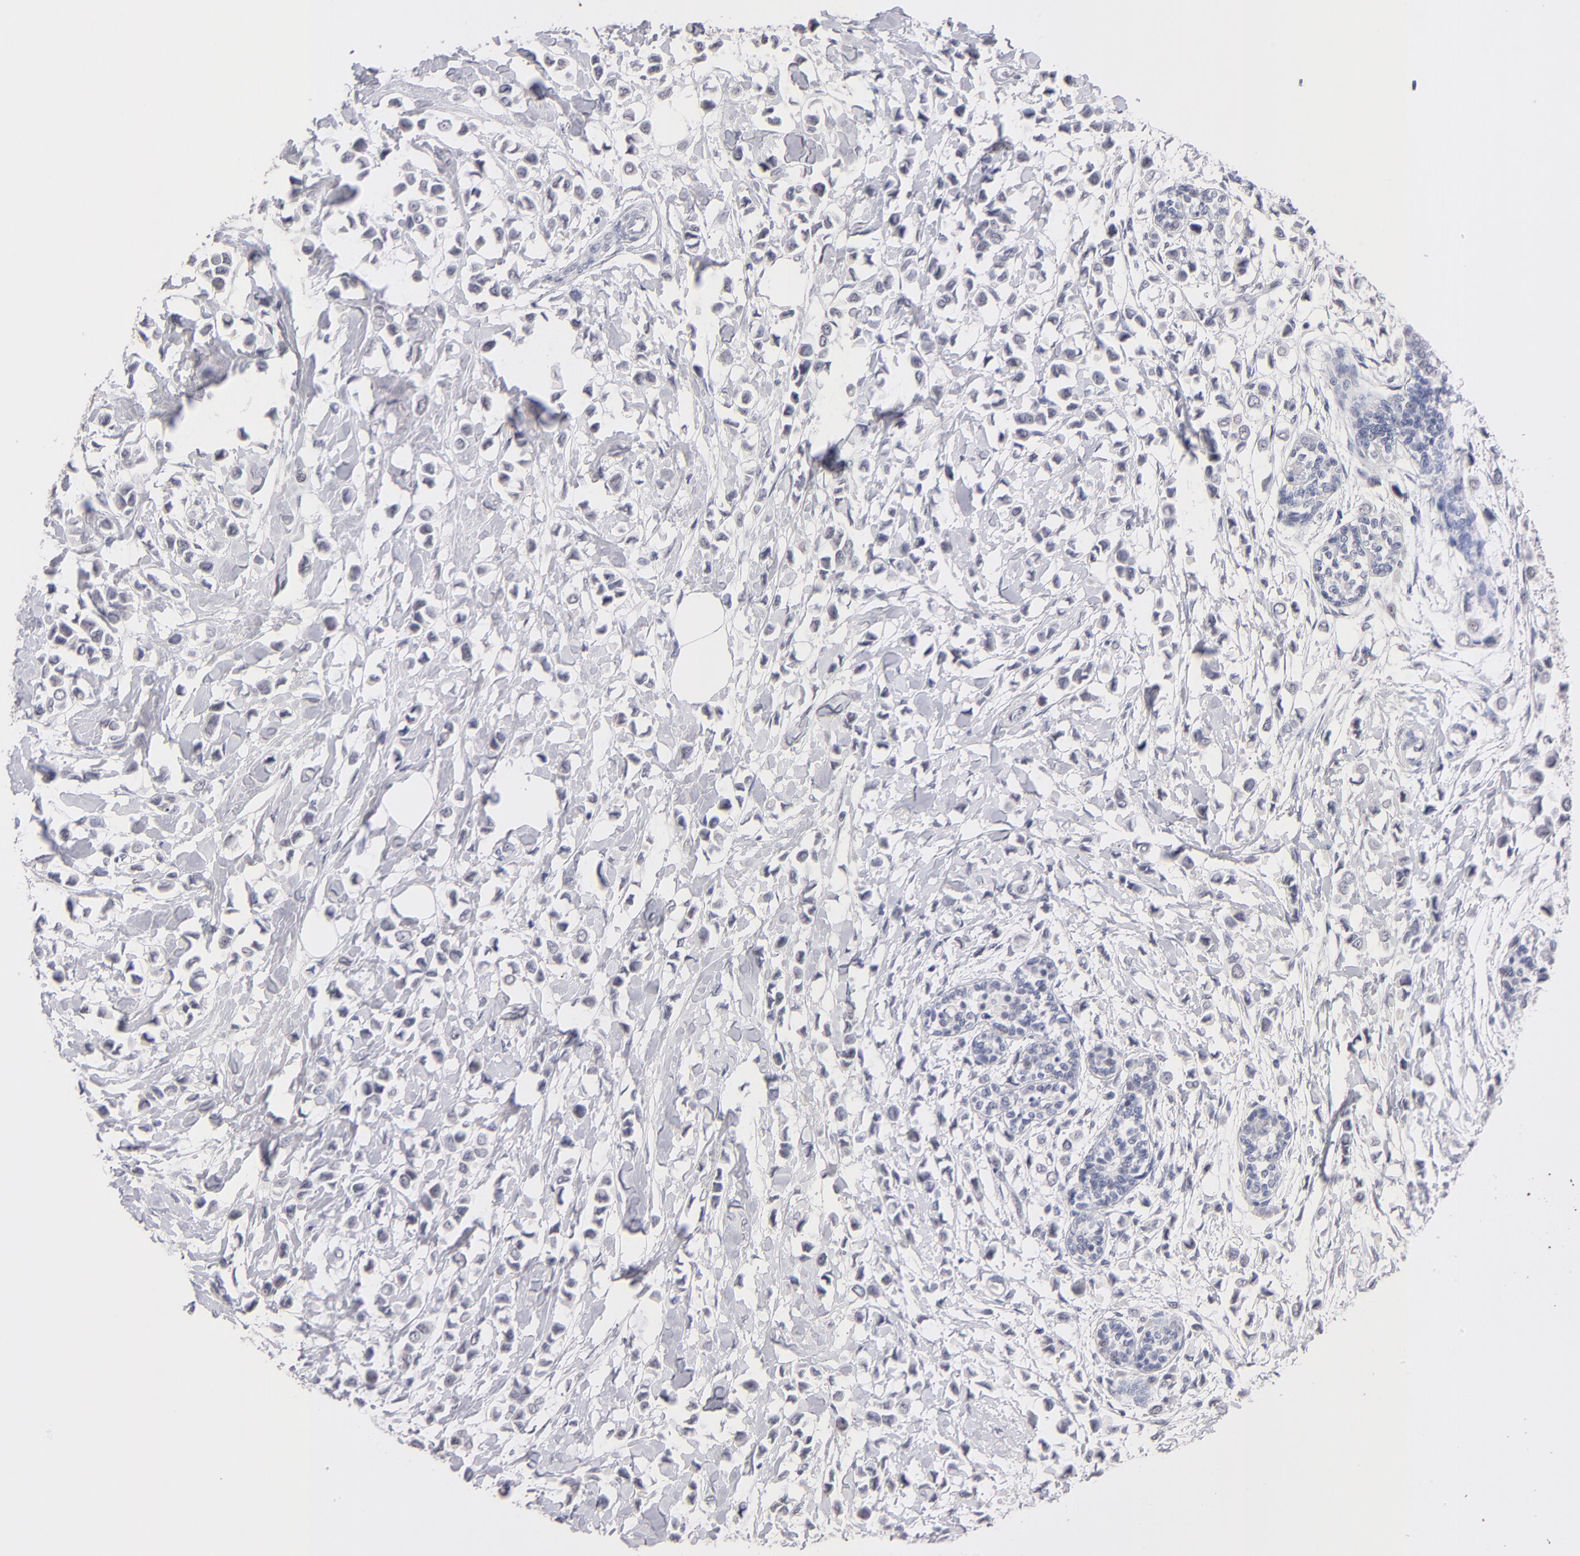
{"staining": {"intensity": "negative", "quantity": "none", "location": "none"}, "tissue": "breast cancer", "cell_type": "Tumor cells", "image_type": "cancer", "snomed": [{"axis": "morphology", "description": "Lobular carcinoma"}, {"axis": "topography", "description": "Breast"}], "caption": "This is a photomicrograph of immunohistochemistry (IHC) staining of lobular carcinoma (breast), which shows no expression in tumor cells. (DAB IHC visualized using brightfield microscopy, high magnification).", "gene": "TEX11", "patient": {"sex": "female", "age": 51}}